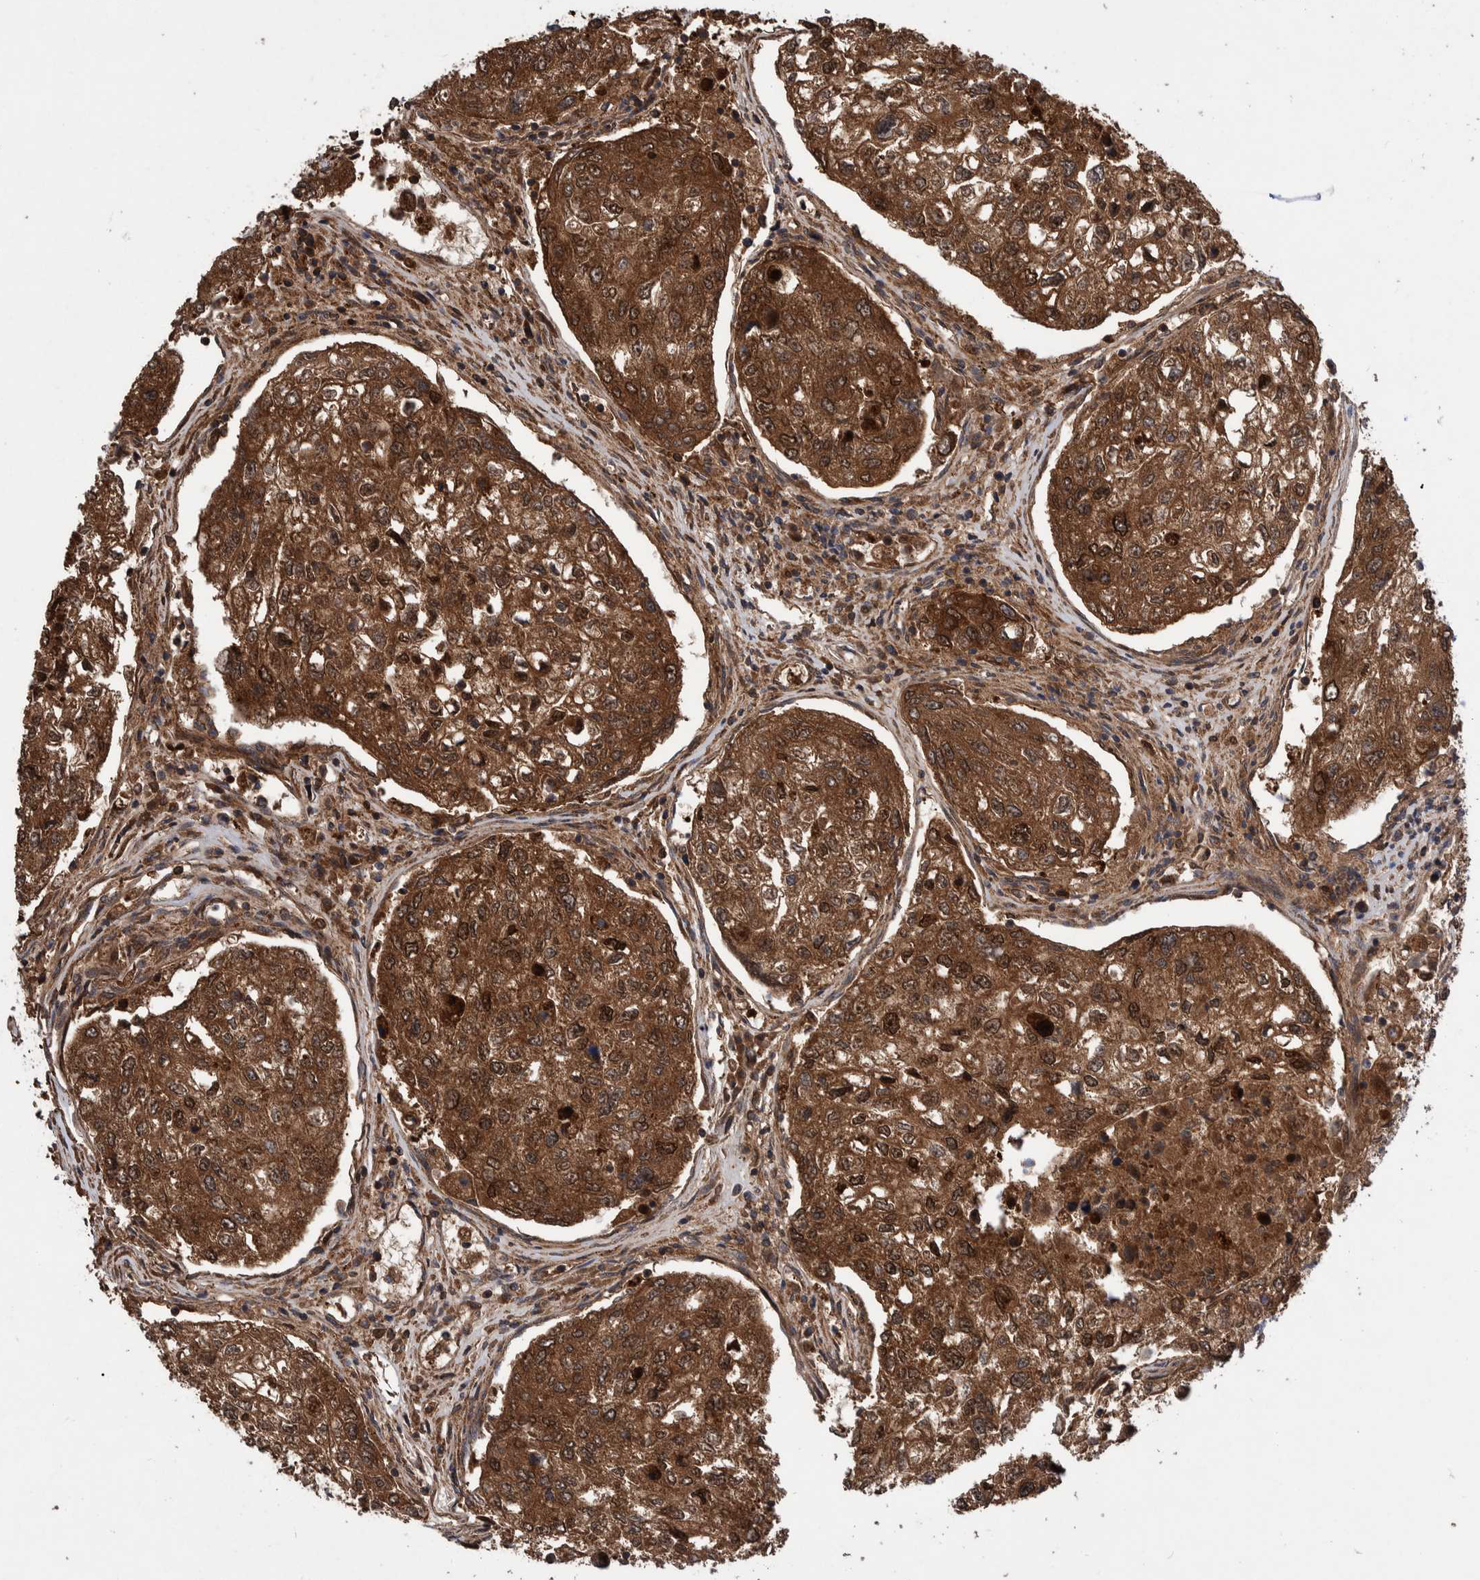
{"staining": {"intensity": "strong", "quantity": ">75%", "location": "cytoplasmic/membranous"}, "tissue": "urothelial cancer", "cell_type": "Tumor cells", "image_type": "cancer", "snomed": [{"axis": "morphology", "description": "Urothelial carcinoma, High grade"}, {"axis": "topography", "description": "Lymph node"}, {"axis": "topography", "description": "Urinary bladder"}], "caption": "Strong cytoplasmic/membranous staining is appreciated in about >75% of tumor cells in high-grade urothelial carcinoma.", "gene": "VBP1", "patient": {"sex": "male", "age": 51}}